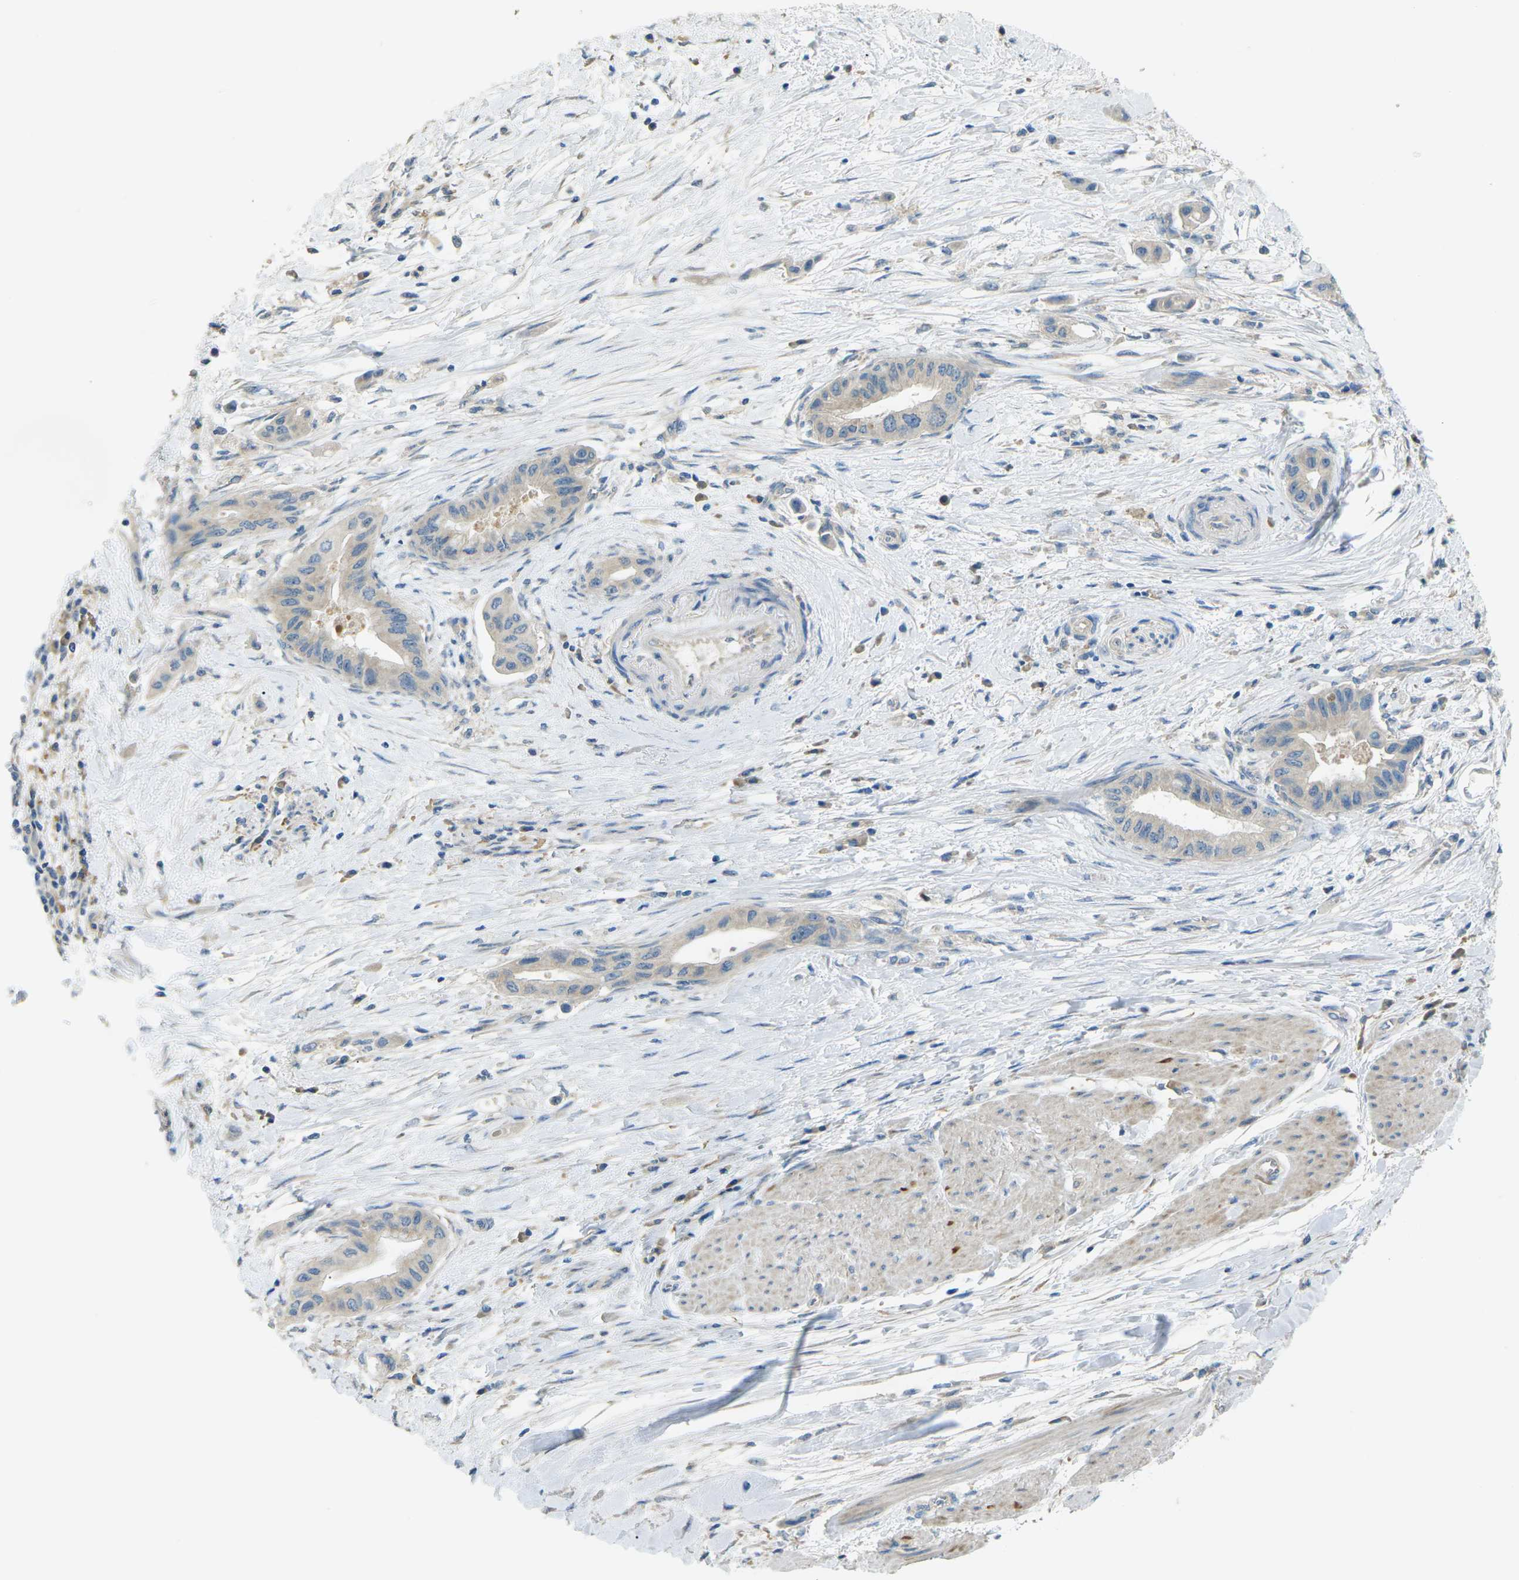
{"staining": {"intensity": "weak", "quantity": "25%-75%", "location": "cytoplasmic/membranous"}, "tissue": "pancreatic cancer", "cell_type": "Tumor cells", "image_type": "cancer", "snomed": [{"axis": "morphology", "description": "Adenocarcinoma, NOS"}, {"axis": "topography", "description": "Pancreas"}], "caption": "Protein expression by IHC displays weak cytoplasmic/membranous positivity in approximately 25%-75% of tumor cells in pancreatic cancer (adenocarcinoma).", "gene": "MYLK4", "patient": {"sex": "female", "age": 73}}